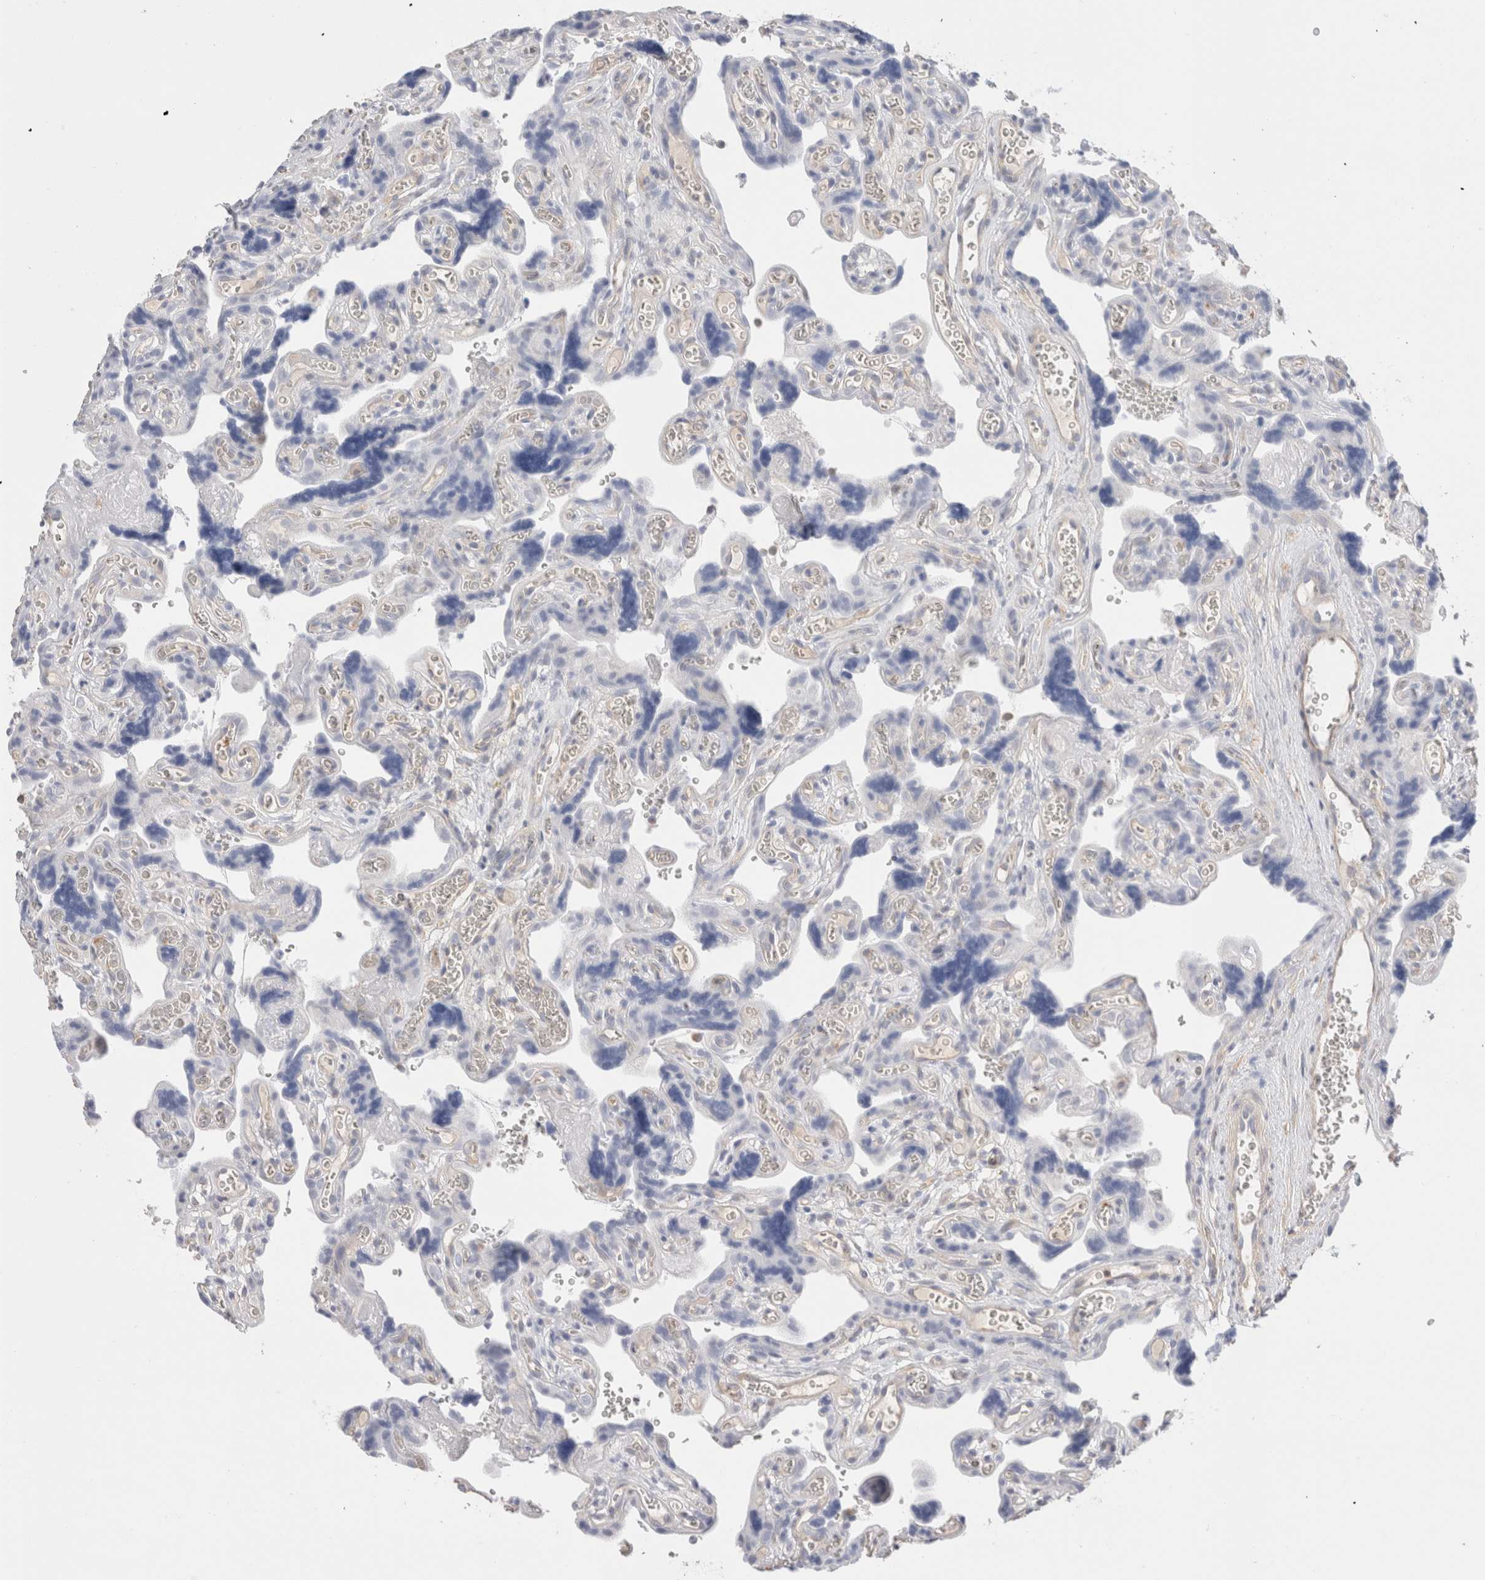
{"staining": {"intensity": "negative", "quantity": "none", "location": "none"}, "tissue": "placenta", "cell_type": "Decidual cells", "image_type": "normal", "snomed": [{"axis": "morphology", "description": "Normal tissue, NOS"}, {"axis": "topography", "description": "Placenta"}], "caption": "Photomicrograph shows no significant protein positivity in decidual cells of normal placenta.", "gene": "CAPN2", "patient": {"sex": "female", "age": 30}}